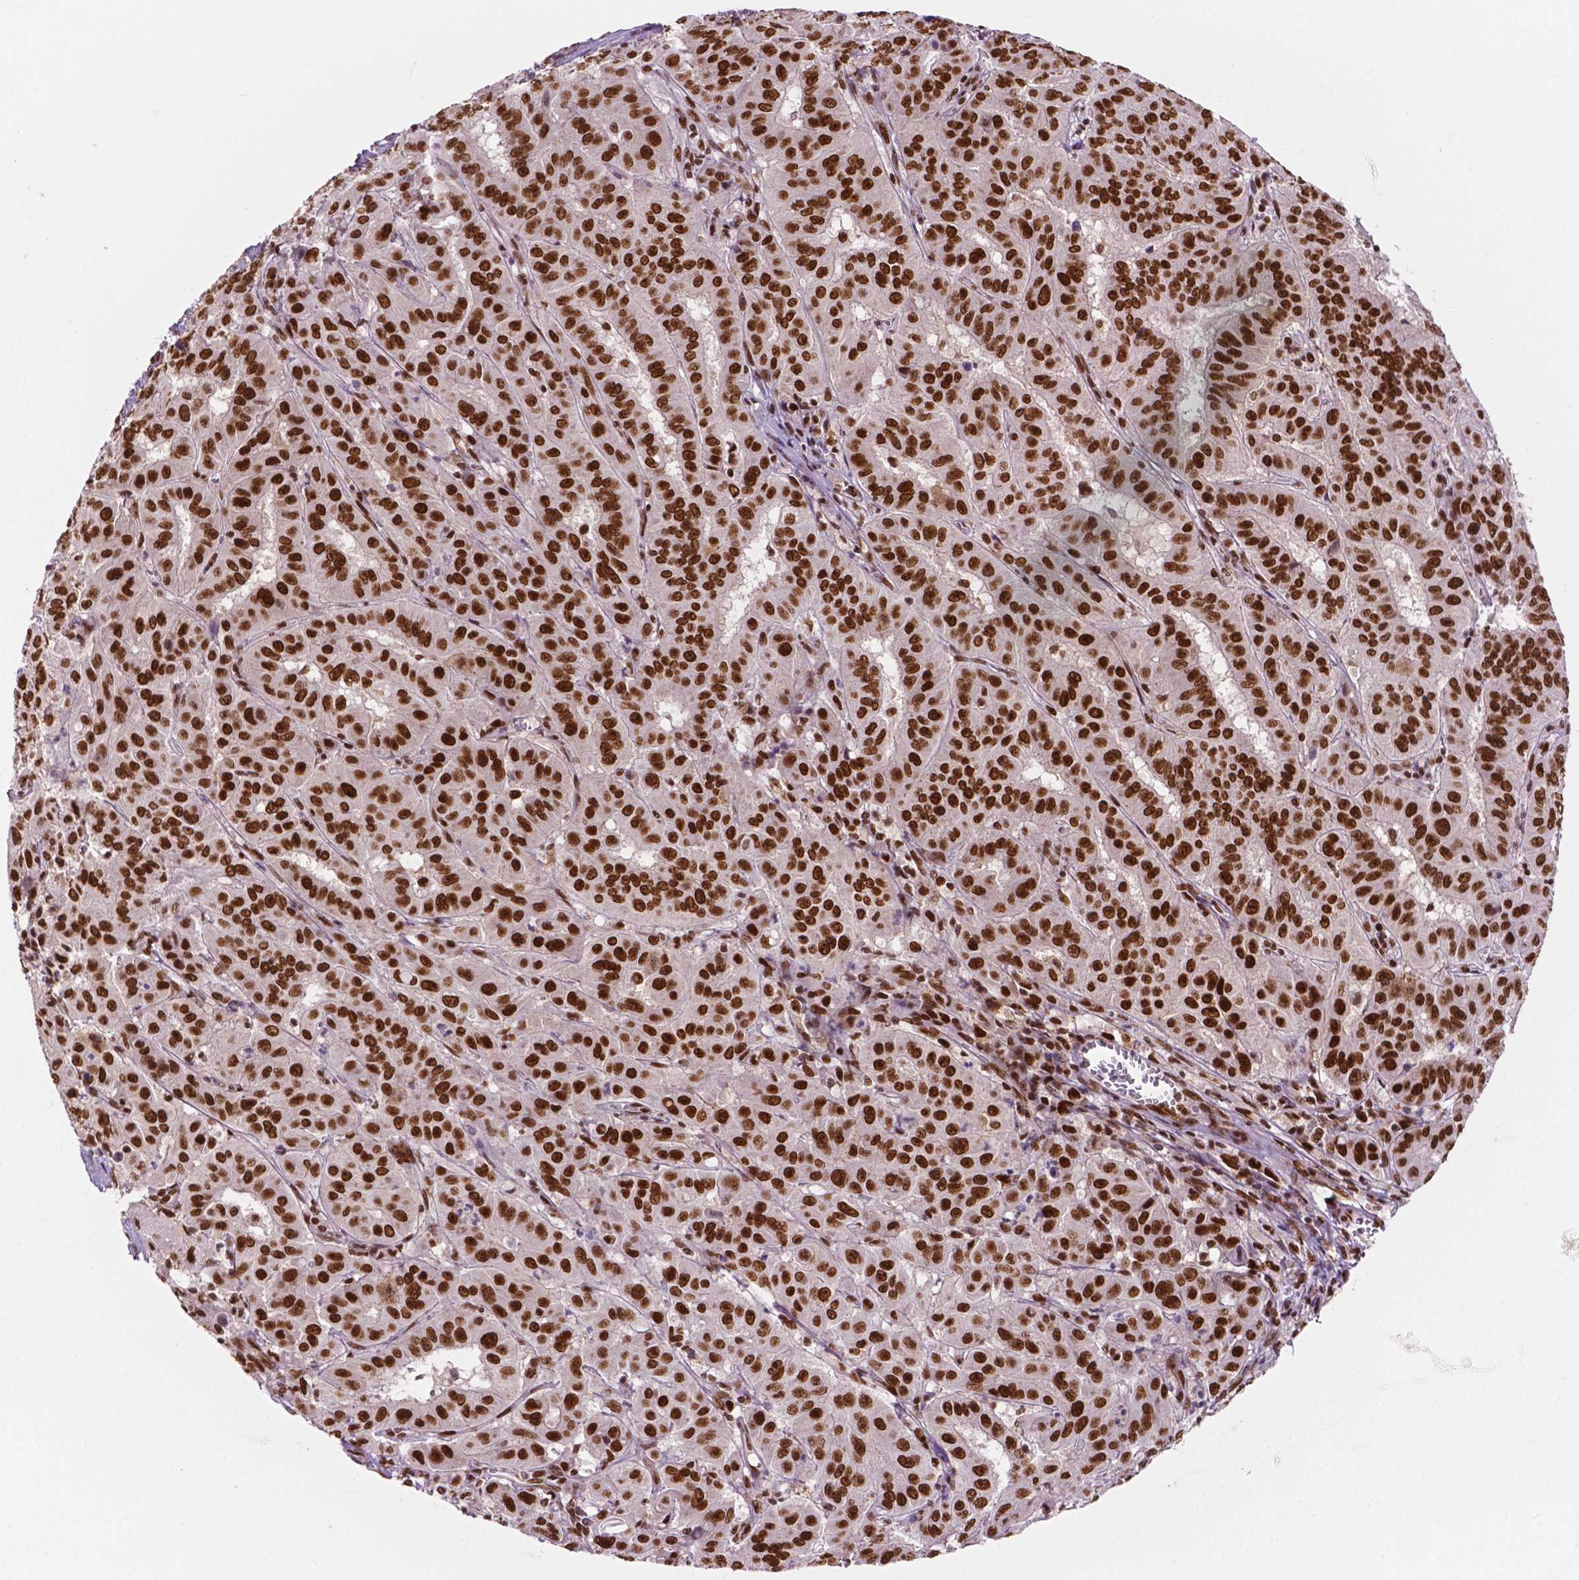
{"staining": {"intensity": "strong", "quantity": "25%-75%", "location": "nuclear"}, "tissue": "pancreatic cancer", "cell_type": "Tumor cells", "image_type": "cancer", "snomed": [{"axis": "morphology", "description": "Adenocarcinoma, NOS"}, {"axis": "topography", "description": "Pancreas"}], "caption": "This micrograph exhibits pancreatic cancer (adenocarcinoma) stained with IHC to label a protein in brown. The nuclear of tumor cells show strong positivity for the protein. Nuclei are counter-stained blue.", "gene": "MLH1", "patient": {"sex": "male", "age": 63}}